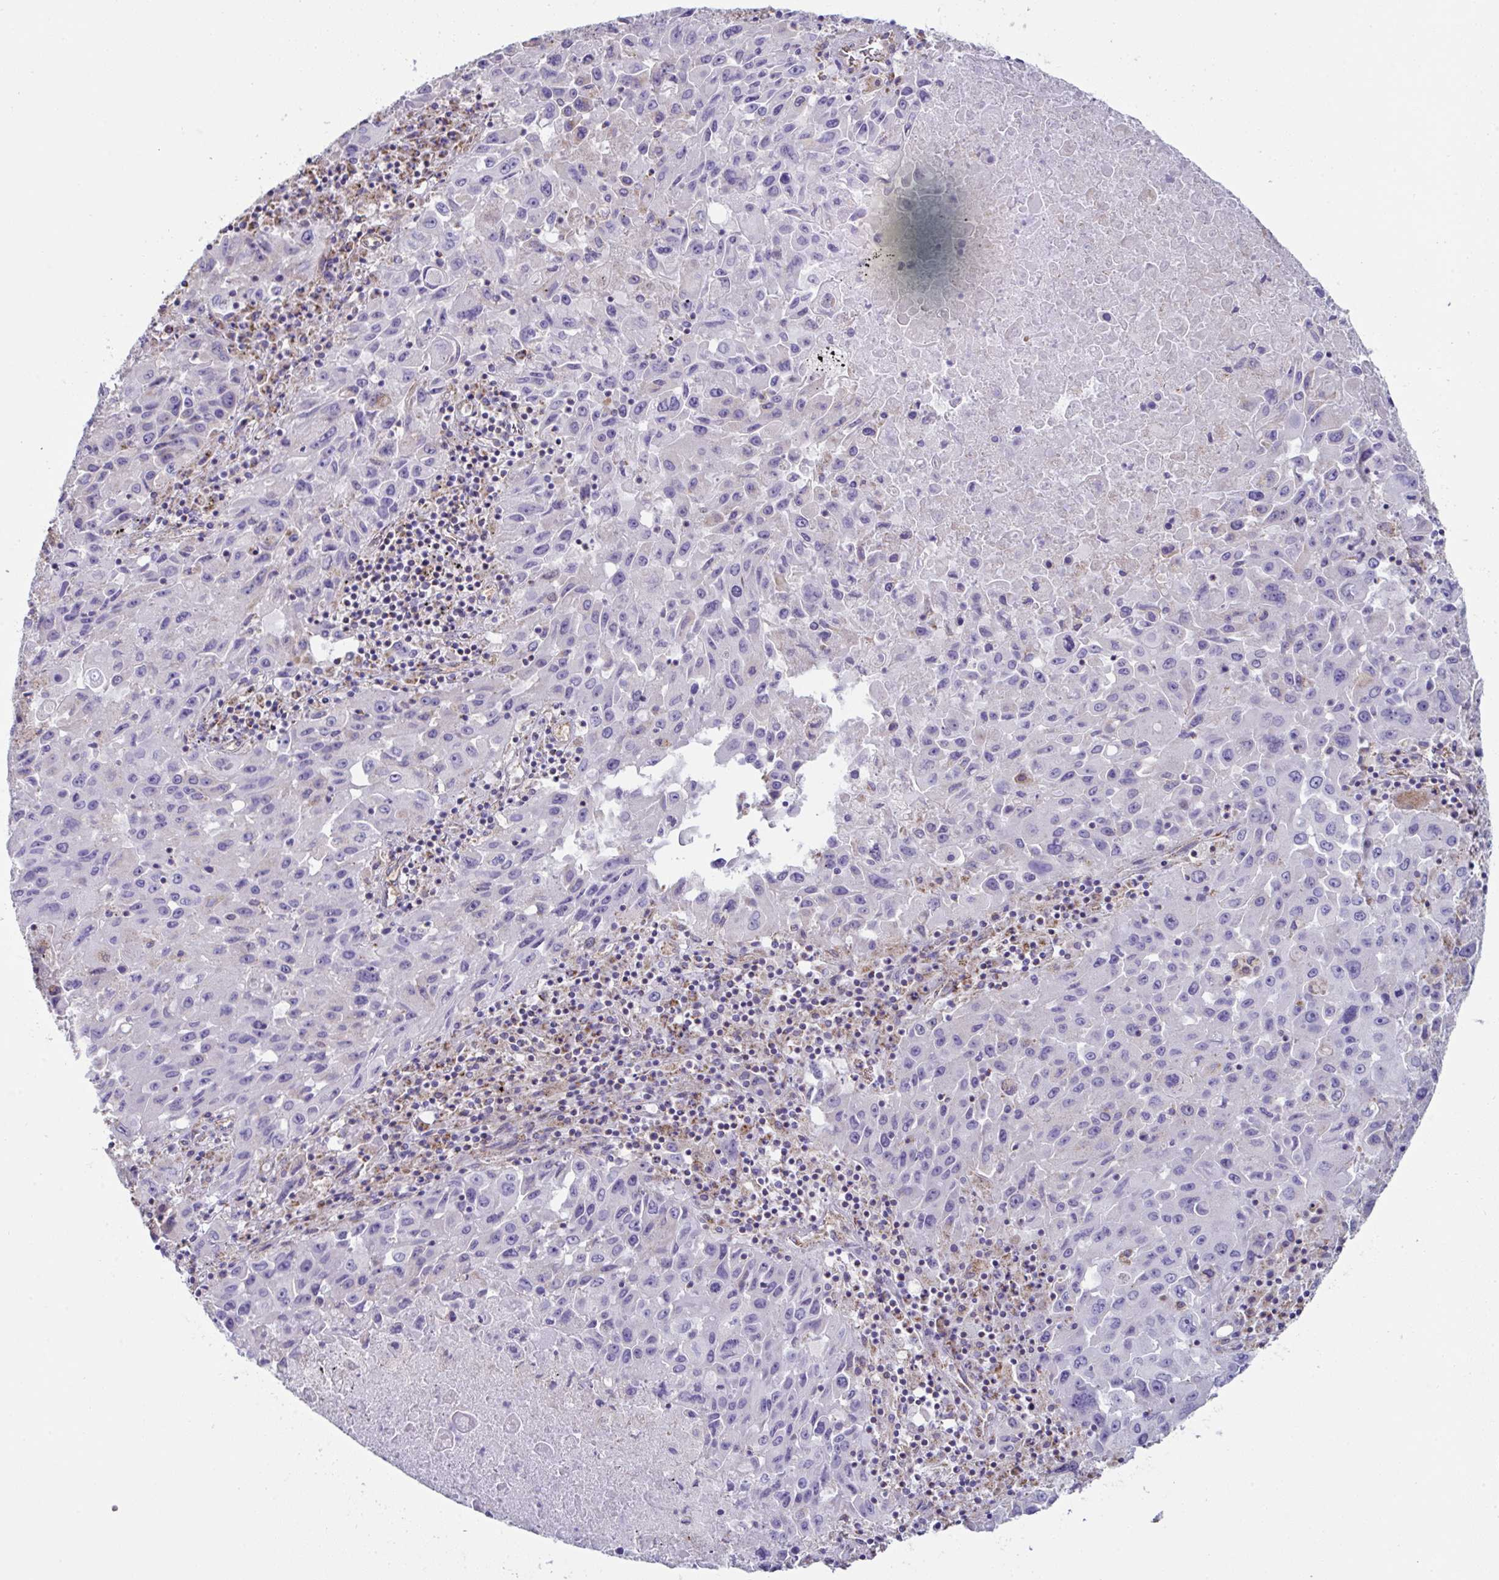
{"staining": {"intensity": "negative", "quantity": "none", "location": "none"}, "tissue": "lung cancer", "cell_type": "Tumor cells", "image_type": "cancer", "snomed": [{"axis": "morphology", "description": "Squamous cell carcinoma, NOS"}, {"axis": "topography", "description": "Lung"}], "caption": "Immunohistochemistry image of neoplastic tissue: lung squamous cell carcinoma stained with DAB exhibits no significant protein expression in tumor cells.", "gene": "DOK7", "patient": {"sex": "male", "age": 63}}